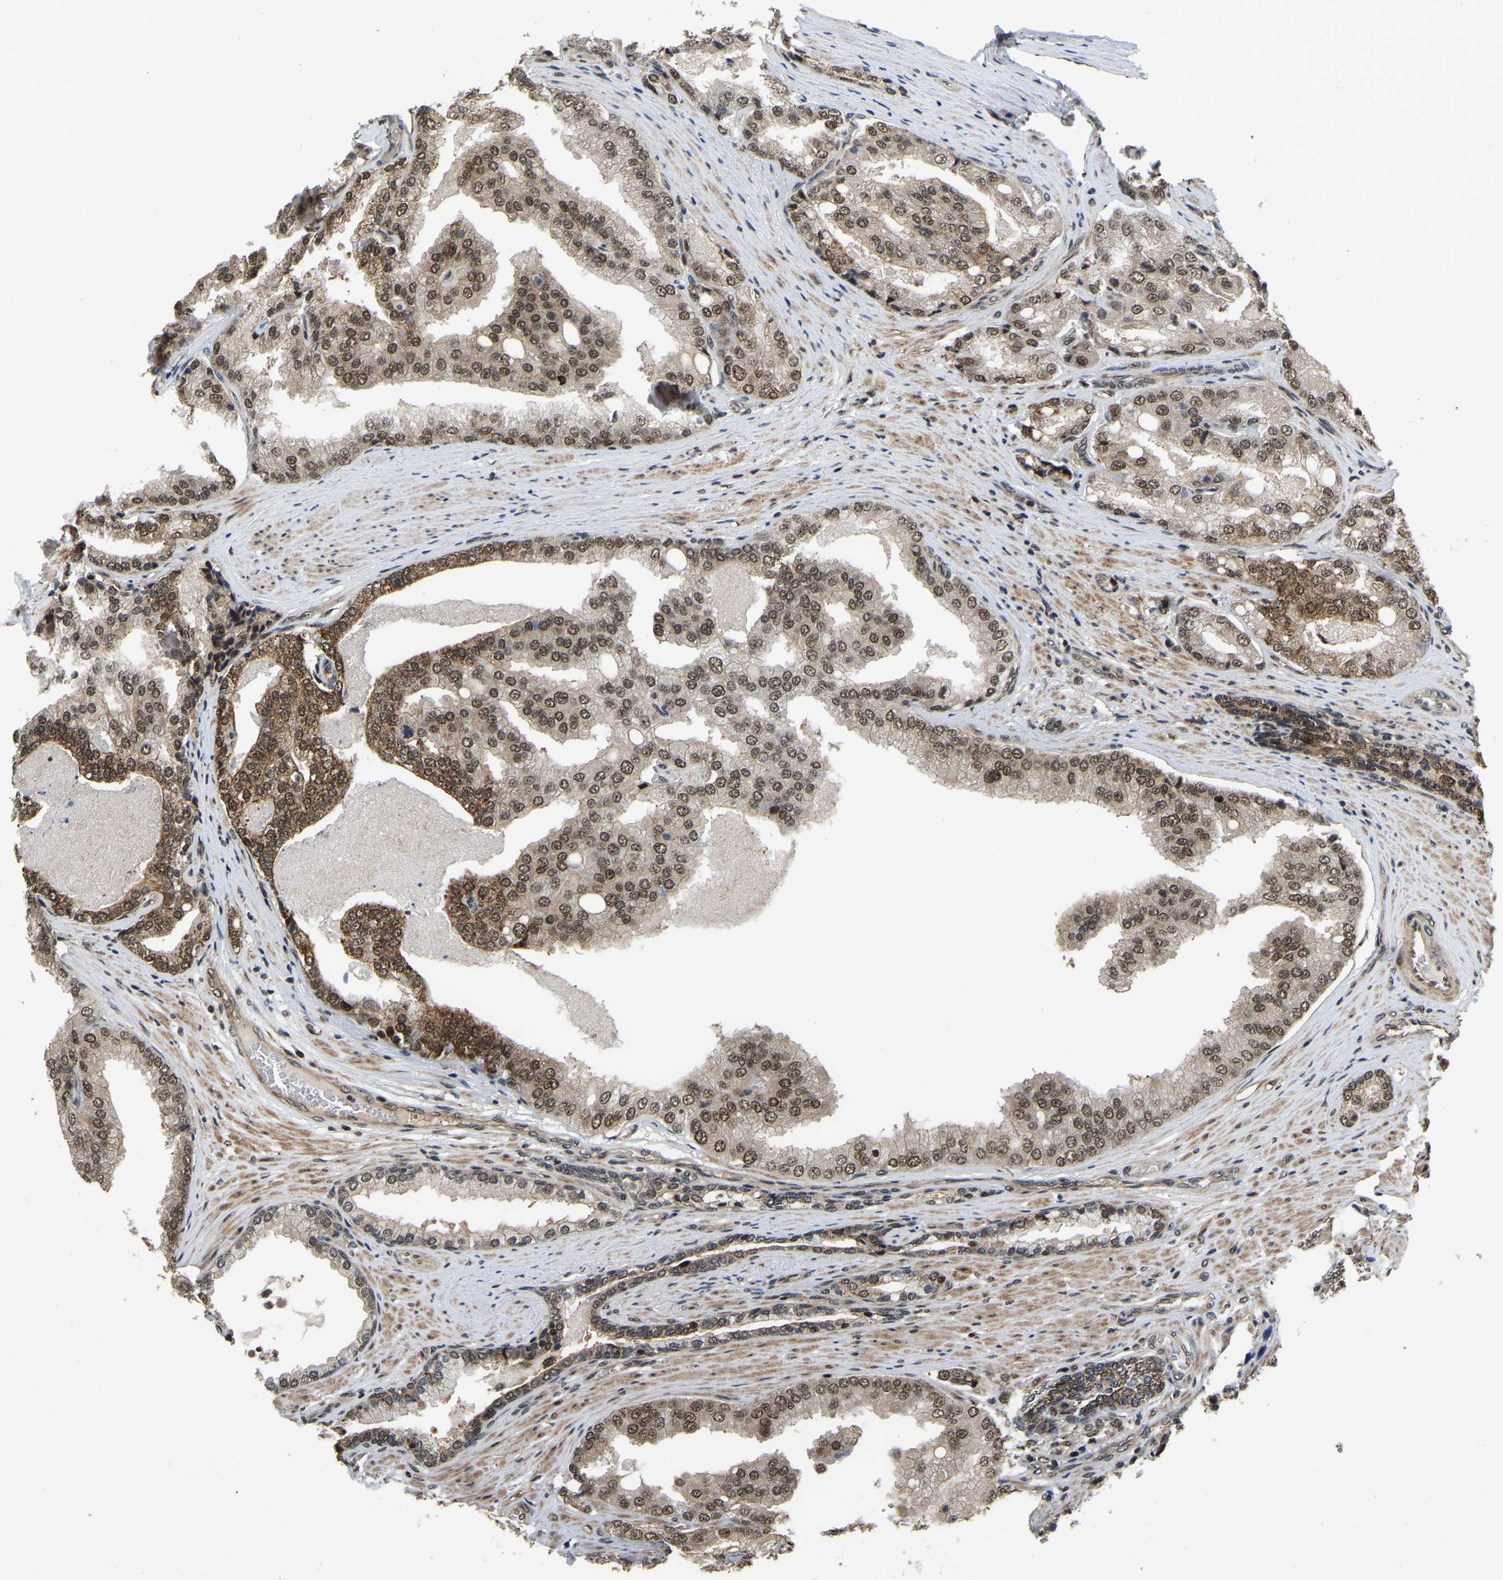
{"staining": {"intensity": "moderate", "quantity": ">75%", "location": "nuclear"}, "tissue": "prostate cancer", "cell_type": "Tumor cells", "image_type": "cancer", "snomed": [{"axis": "morphology", "description": "Adenocarcinoma, High grade"}, {"axis": "topography", "description": "Prostate"}], "caption": "Tumor cells display moderate nuclear positivity in approximately >75% of cells in prostate cancer (high-grade adenocarcinoma). (DAB IHC, brown staining for protein, blue staining for nuclei).", "gene": "CIAO1", "patient": {"sex": "male", "age": 50}}